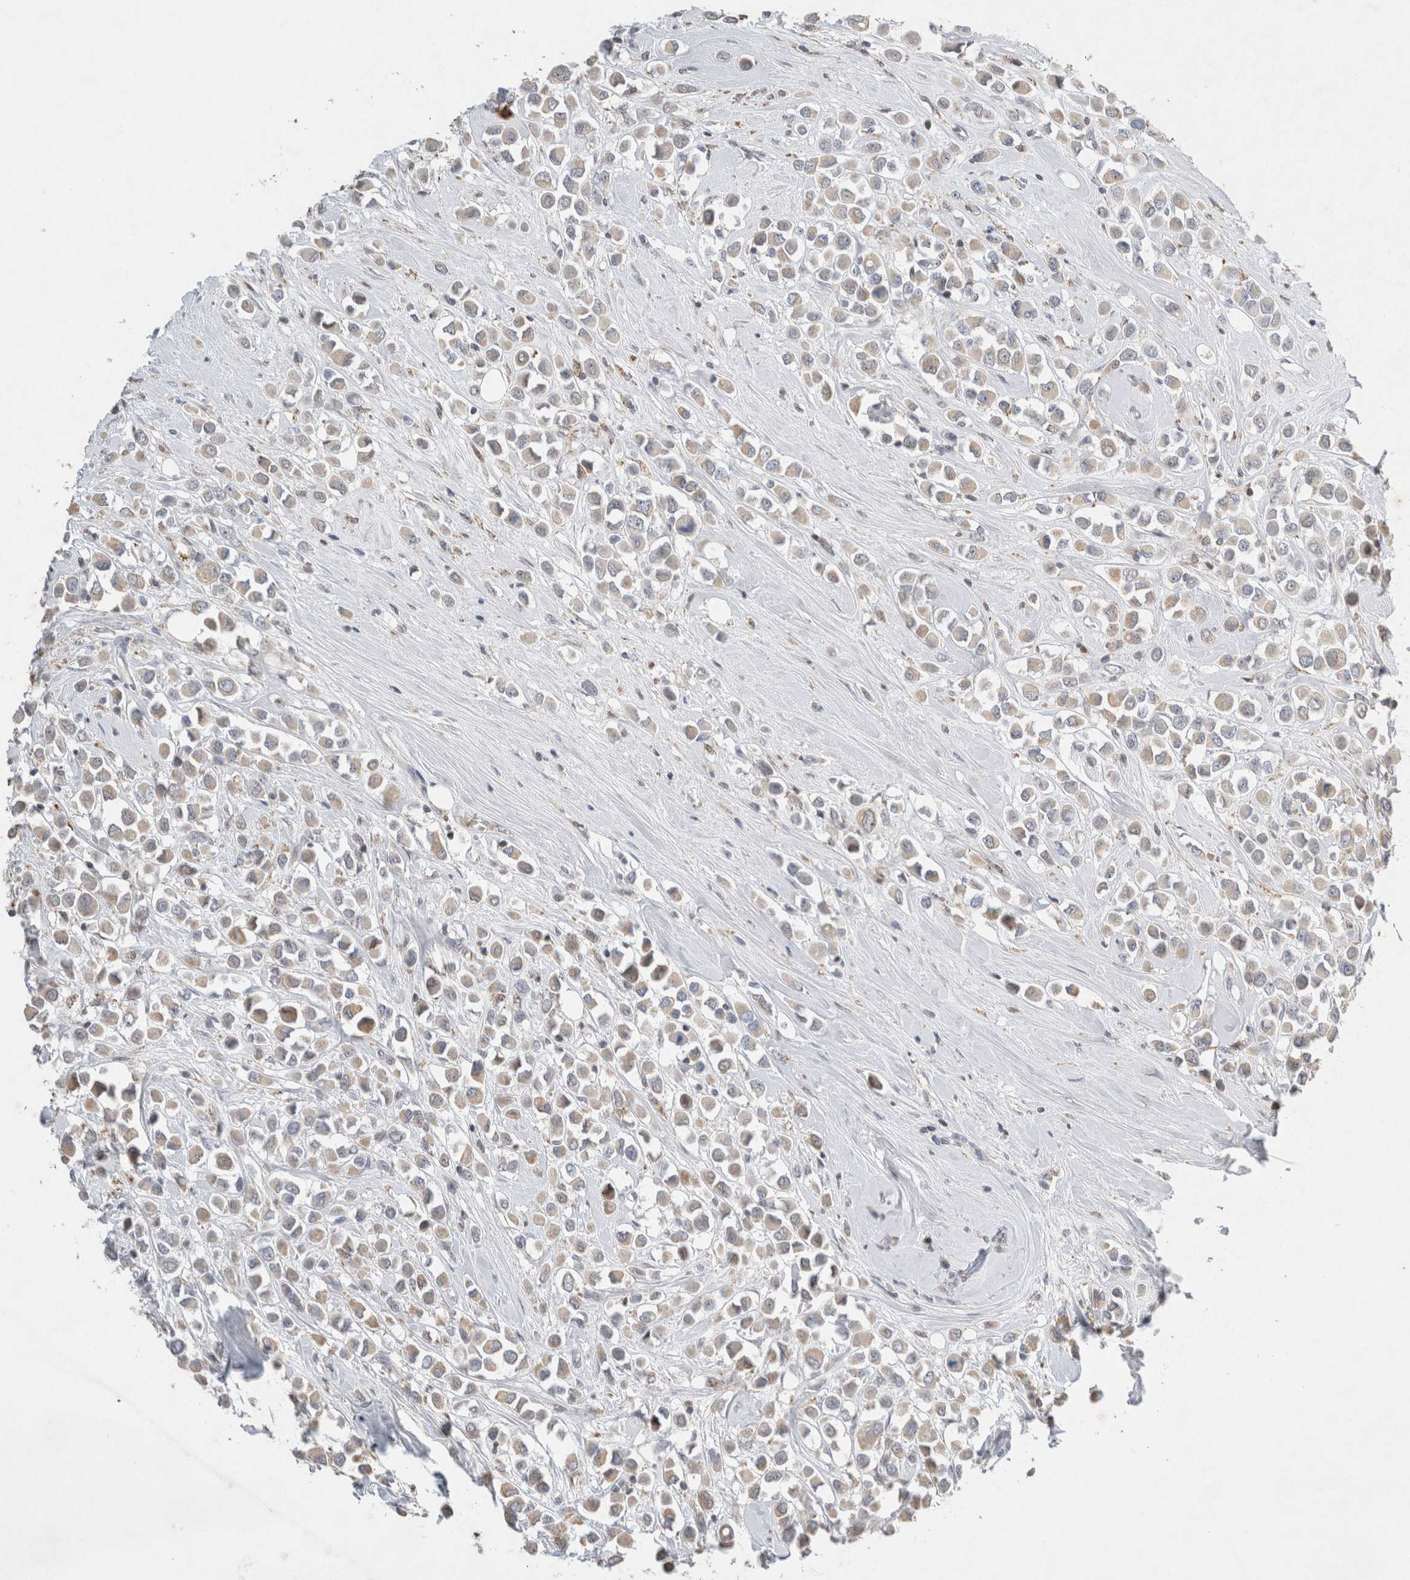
{"staining": {"intensity": "weak", "quantity": "25%-75%", "location": "cytoplasmic/membranous"}, "tissue": "breast cancer", "cell_type": "Tumor cells", "image_type": "cancer", "snomed": [{"axis": "morphology", "description": "Duct carcinoma"}, {"axis": "topography", "description": "Breast"}], "caption": "Protein staining of breast cancer tissue shows weak cytoplasmic/membranous expression in approximately 25%-75% of tumor cells. (IHC, brightfield microscopy, high magnification).", "gene": "AGMAT", "patient": {"sex": "female", "age": 61}}